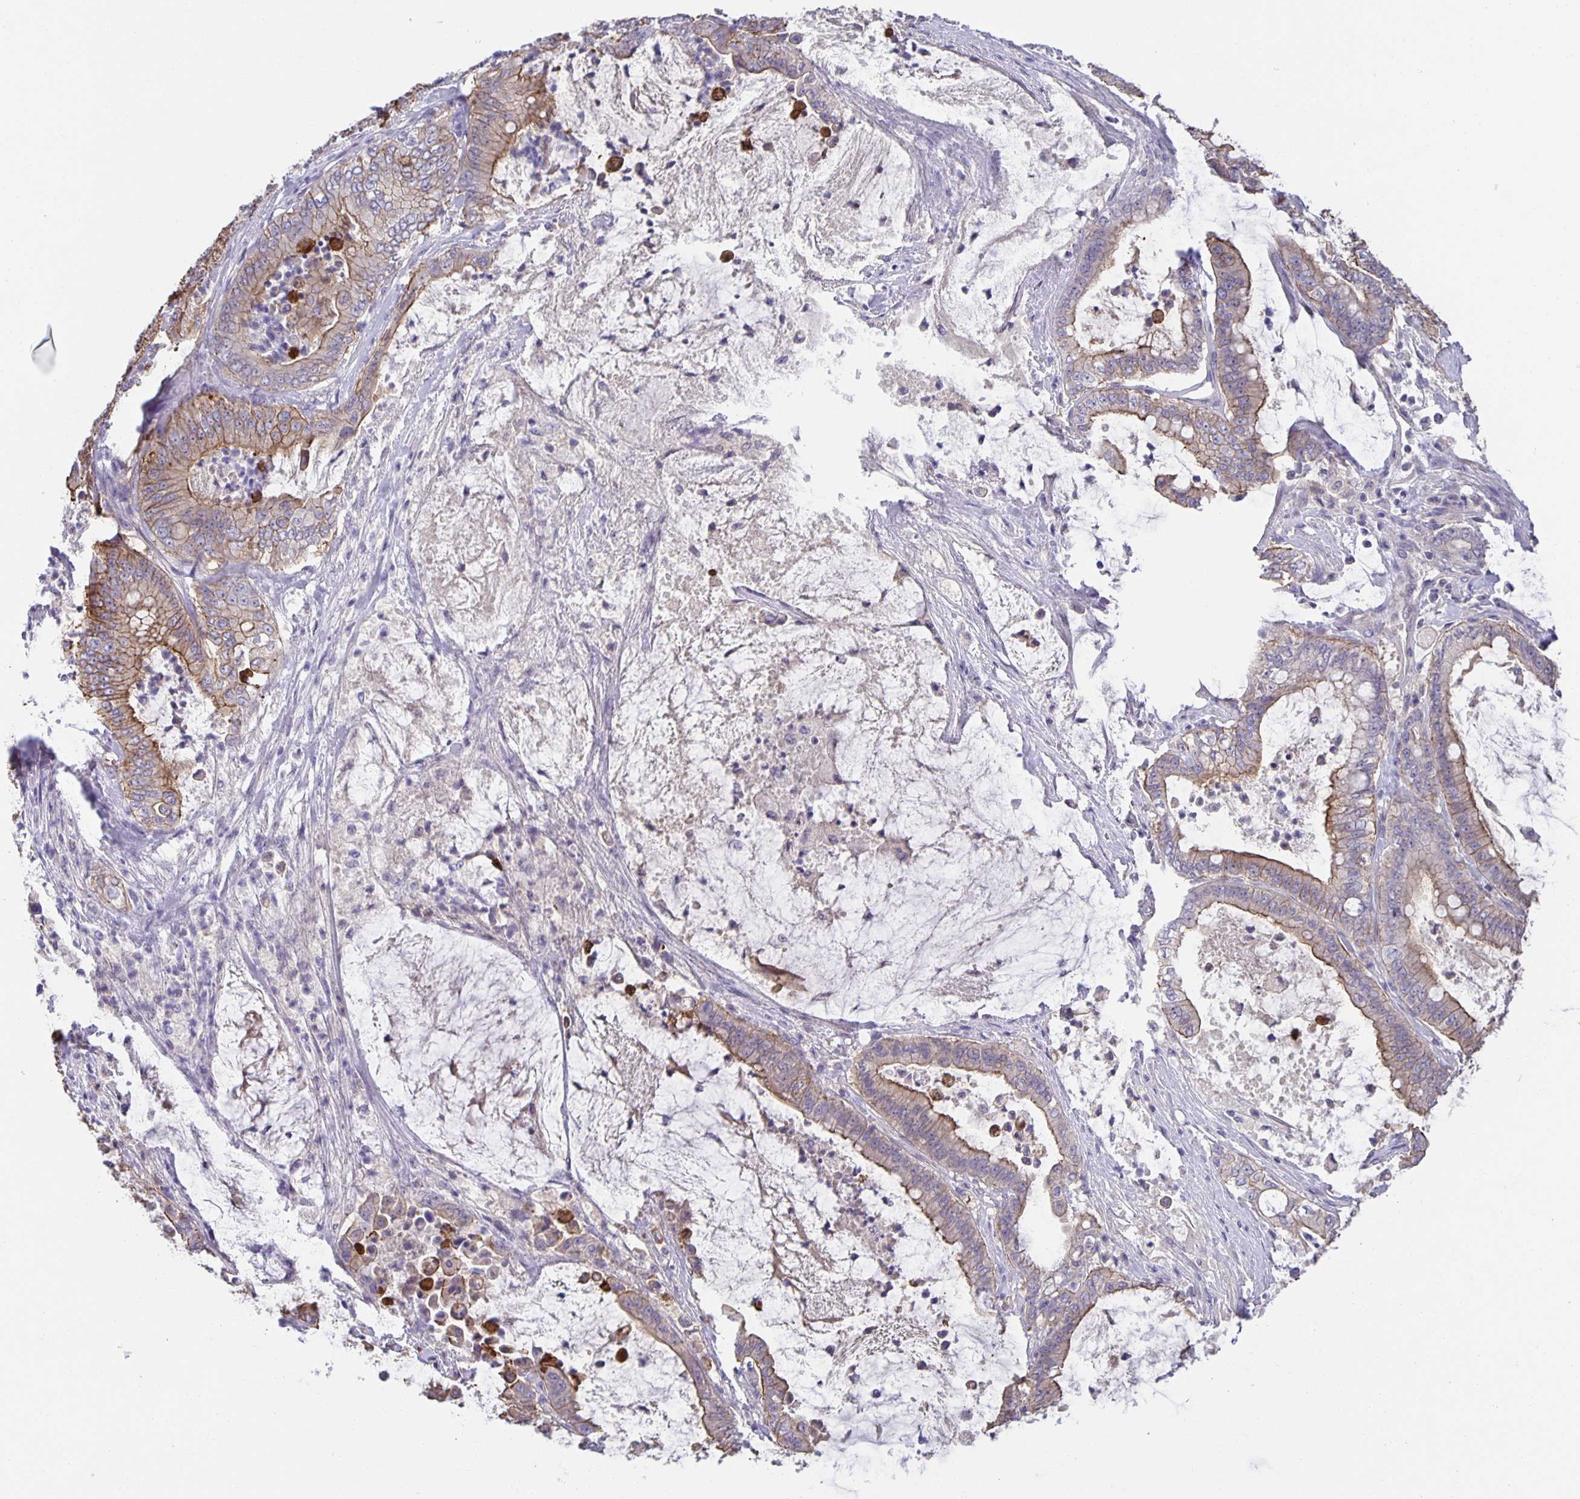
{"staining": {"intensity": "moderate", "quantity": ">75%", "location": "cytoplasmic/membranous"}, "tissue": "pancreatic cancer", "cell_type": "Tumor cells", "image_type": "cancer", "snomed": [{"axis": "morphology", "description": "Adenocarcinoma, NOS"}, {"axis": "topography", "description": "Pancreas"}], "caption": "Immunohistochemistry of pancreatic cancer (adenocarcinoma) shows medium levels of moderate cytoplasmic/membranous staining in about >75% of tumor cells. The protein is shown in brown color, while the nuclei are stained blue.", "gene": "PTPN3", "patient": {"sex": "male", "age": 71}}